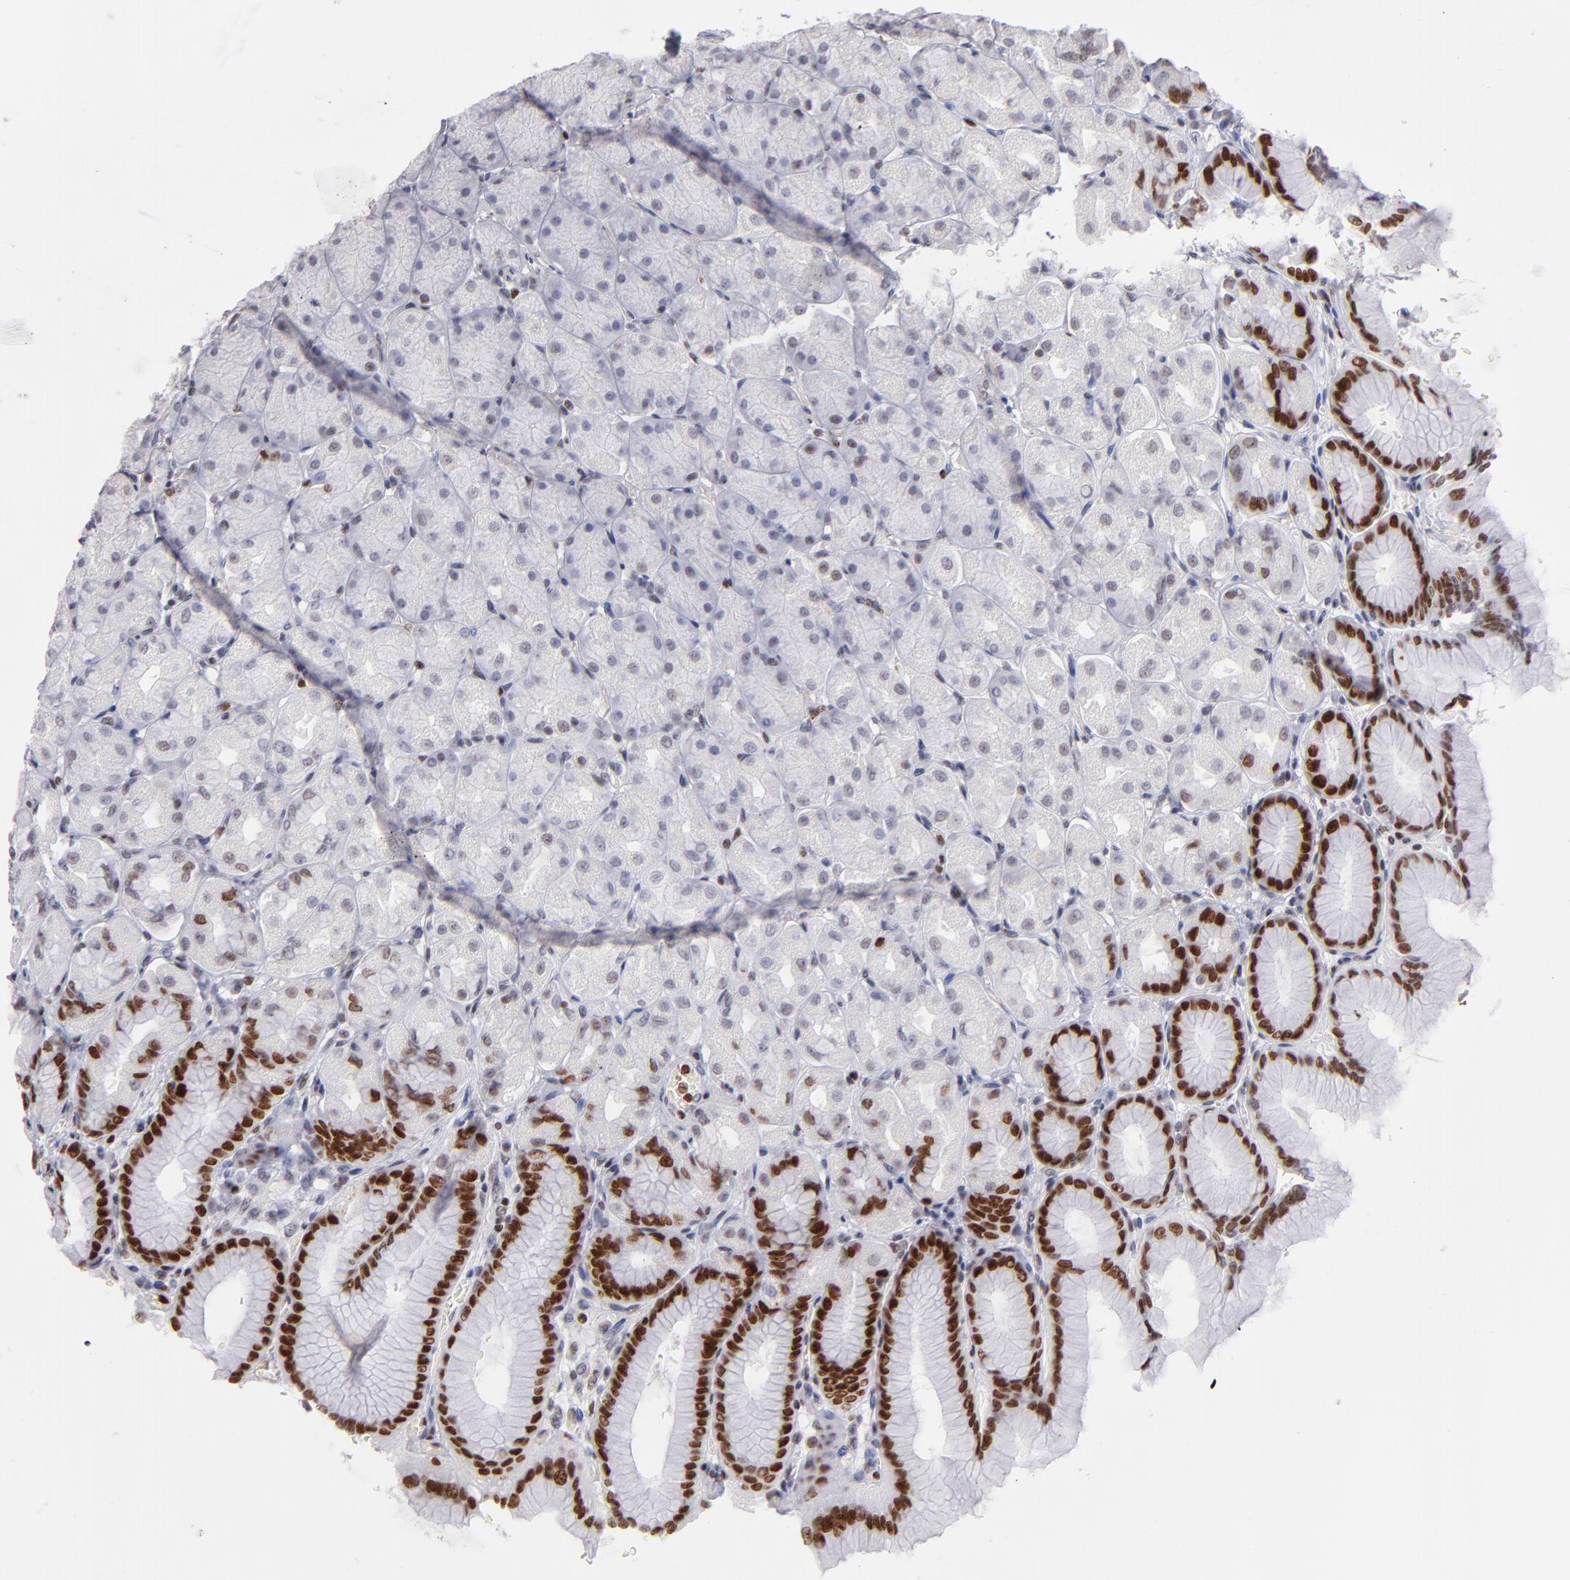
{"staining": {"intensity": "strong", "quantity": "25%-75%", "location": "nuclear"}, "tissue": "stomach", "cell_type": "Glandular cells", "image_type": "normal", "snomed": [{"axis": "morphology", "description": "Normal tissue, NOS"}, {"axis": "topography", "description": "Stomach, upper"}], "caption": "About 25%-75% of glandular cells in normal stomach show strong nuclear protein expression as visualized by brown immunohistochemical staining.", "gene": "POLA1", "patient": {"sex": "female", "age": 56}}